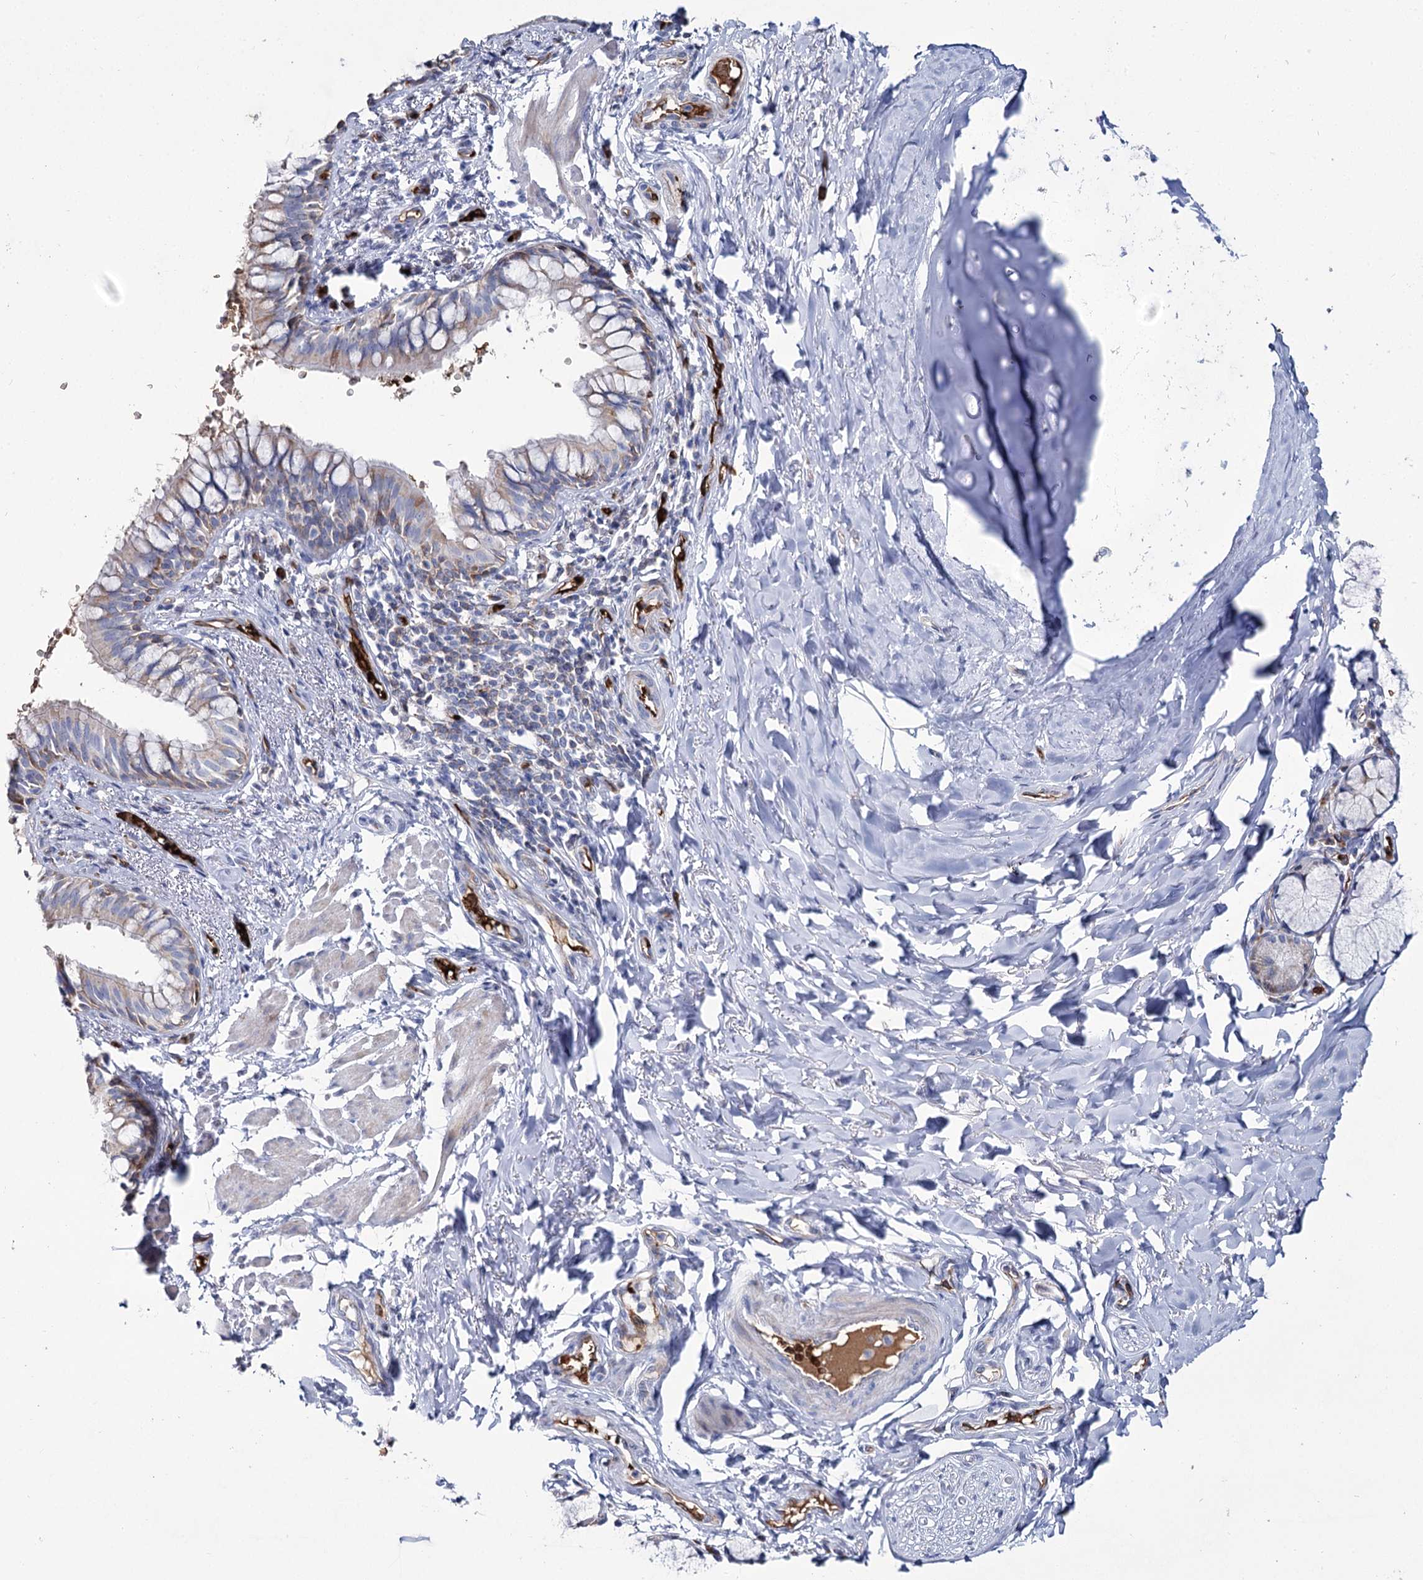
{"staining": {"intensity": "weak", "quantity": "25%-75%", "location": "cytoplasmic/membranous"}, "tissue": "bronchus", "cell_type": "Respiratory epithelial cells", "image_type": "normal", "snomed": [{"axis": "morphology", "description": "Normal tissue, NOS"}, {"axis": "topography", "description": "Cartilage tissue"}, {"axis": "topography", "description": "Bronchus"}], "caption": "Immunohistochemistry (DAB) staining of normal bronchus shows weak cytoplasmic/membranous protein expression in about 25%-75% of respiratory epithelial cells. Nuclei are stained in blue.", "gene": "GBF1", "patient": {"sex": "female", "age": 36}}